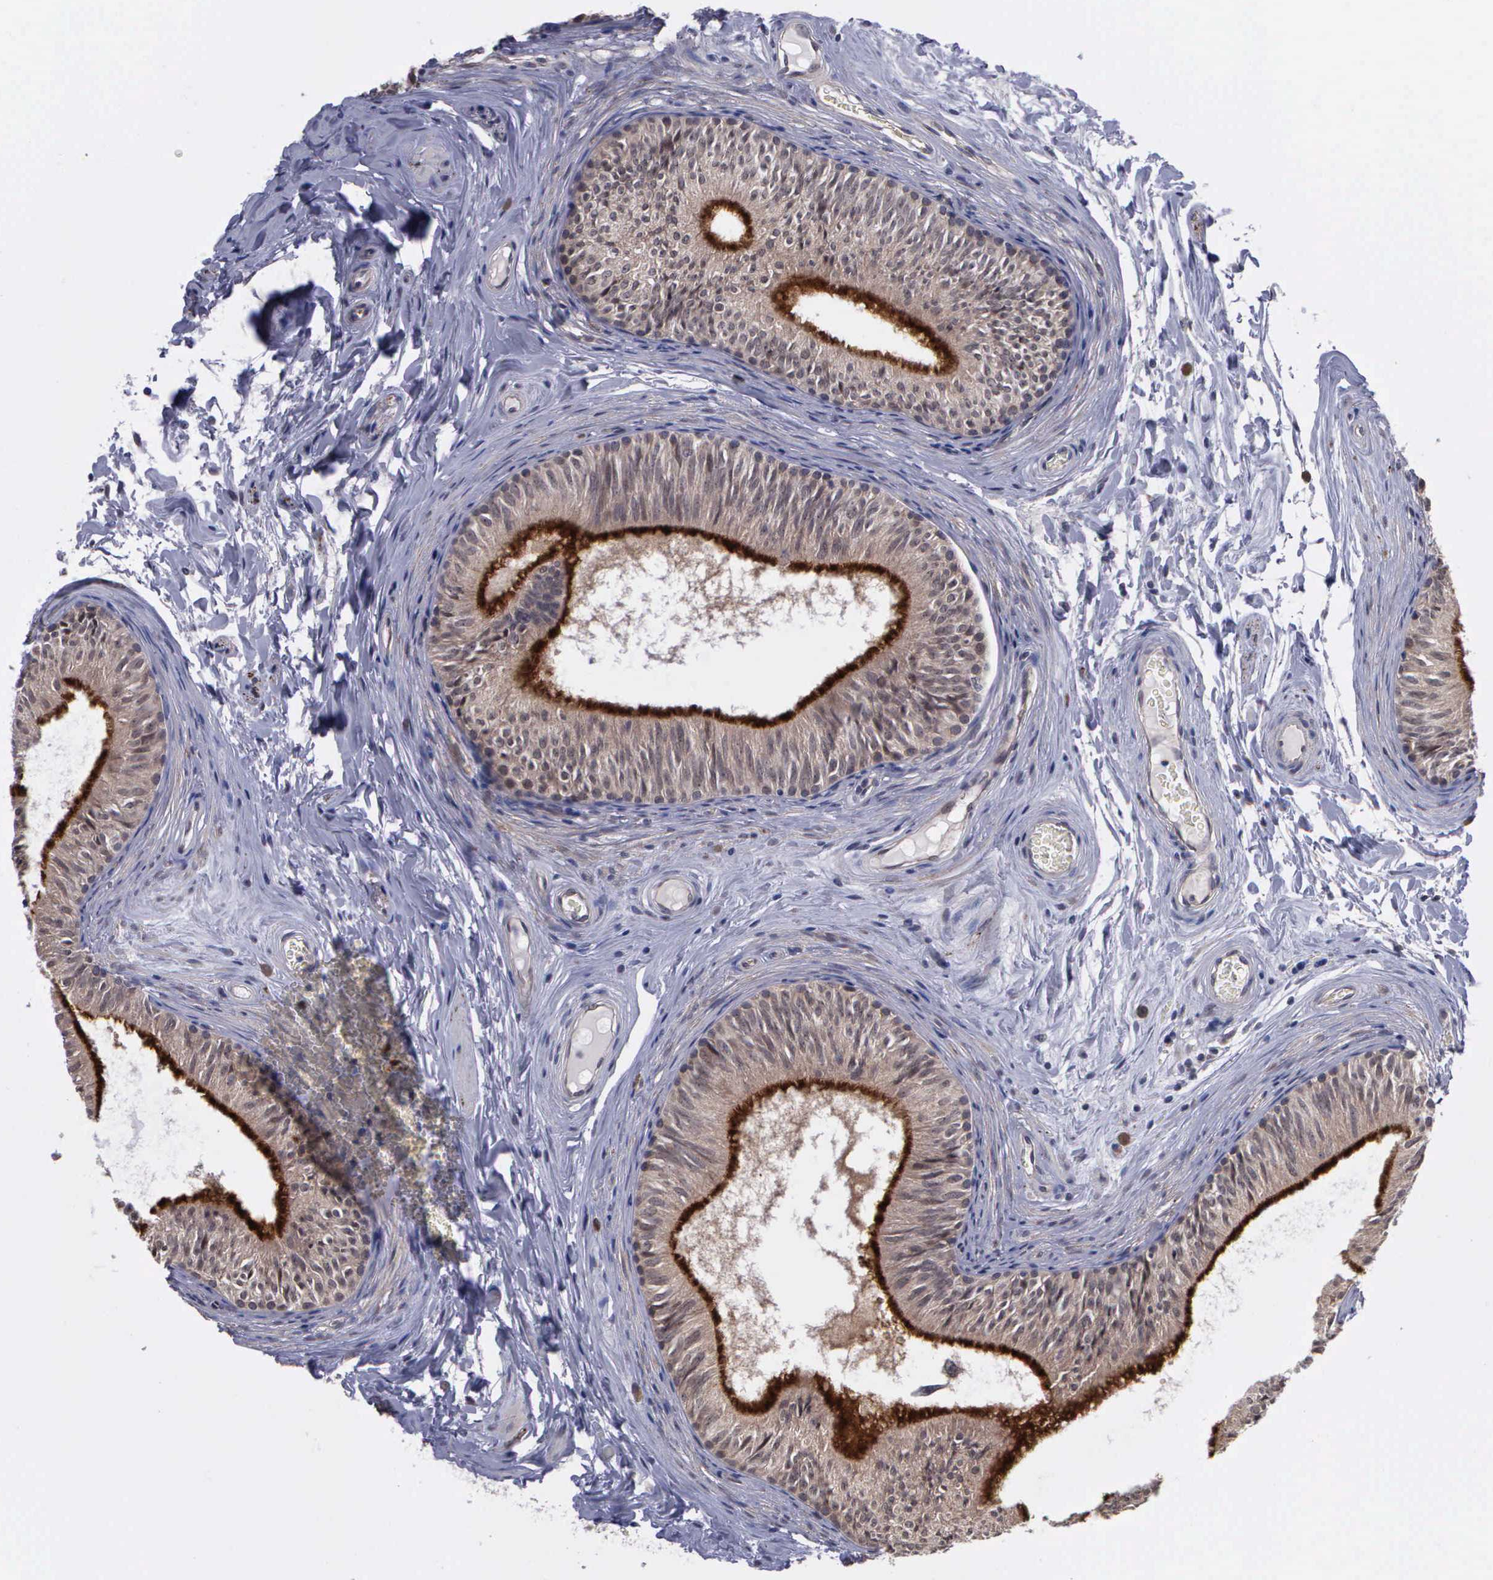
{"staining": {"intensity": "moderate", "quantity": ">75%", "location": "cytoplasmic/membranous"}, "tissue": "epididymis", "cell_type": "Glandular cells", "image_type": "normal", "snomed": [{"axis": "morphology", "description": "Normal tissue, NOS"}, {"axis": "topography", "description": "Epididymis"}], "caption": "Normal epididymis shows moderate cytoplasmic/membranous expression in about >75% of glandular cells, visualized by immunohistochemistry.", "gene": "MAP3K9", "patient": {"sex": "male", "age": 23}}